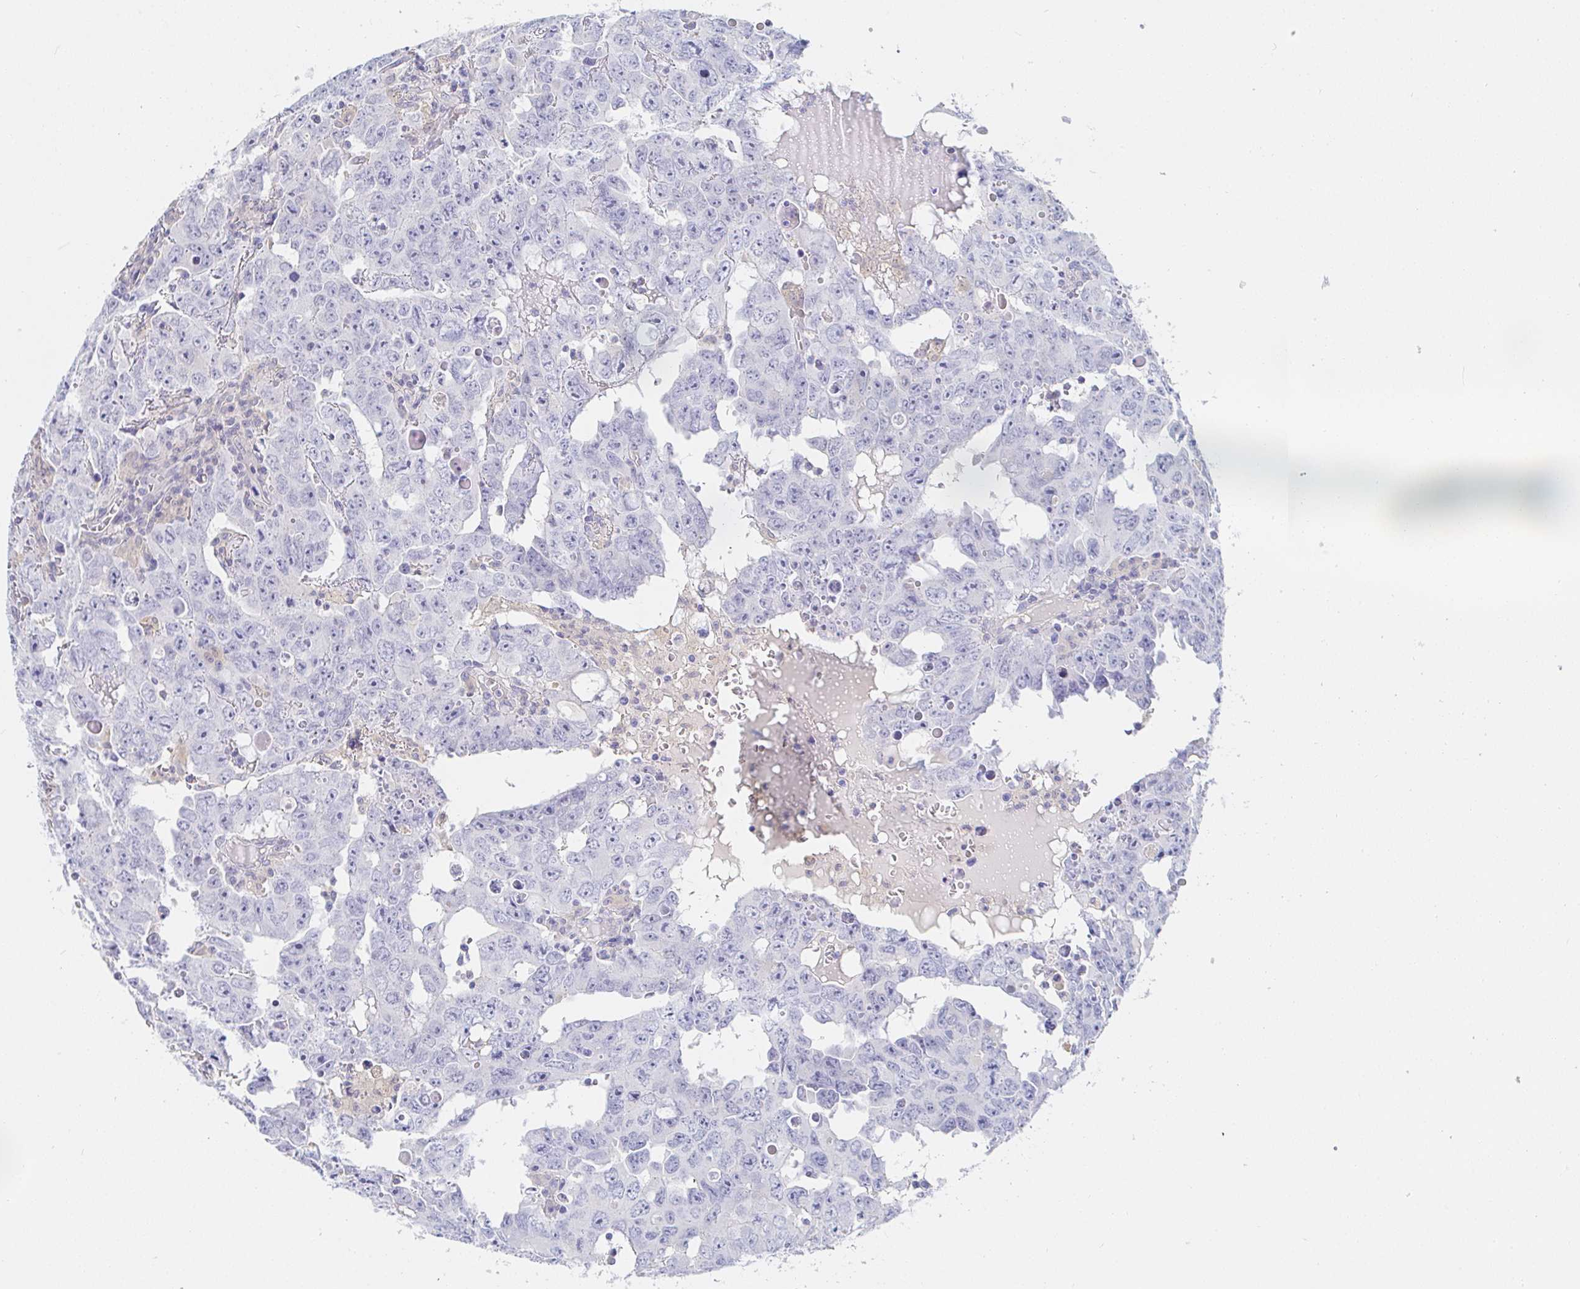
{"staining": {"intensity": "negative", "quantity": "none", "location": "none"}, "tissue": "testis cancer", "cell_type": "Tumor cells", "image_type": "cancer", "snomed": [{"axis": "morphology", "description": "Carcinoma, Embryonal, NOS"}, {"axis": "topography", "description": "Testis"}], "caption": "DAB immunohistochemical staining of testis cancer reveals no significant staining in tumor cells. (DAB (3,3'-diaminobenzidine) immunohistochemistry with hematoxylin counter stain).", "gene": "PDE6B", "patient": {"sex": "male", "age": 22}}